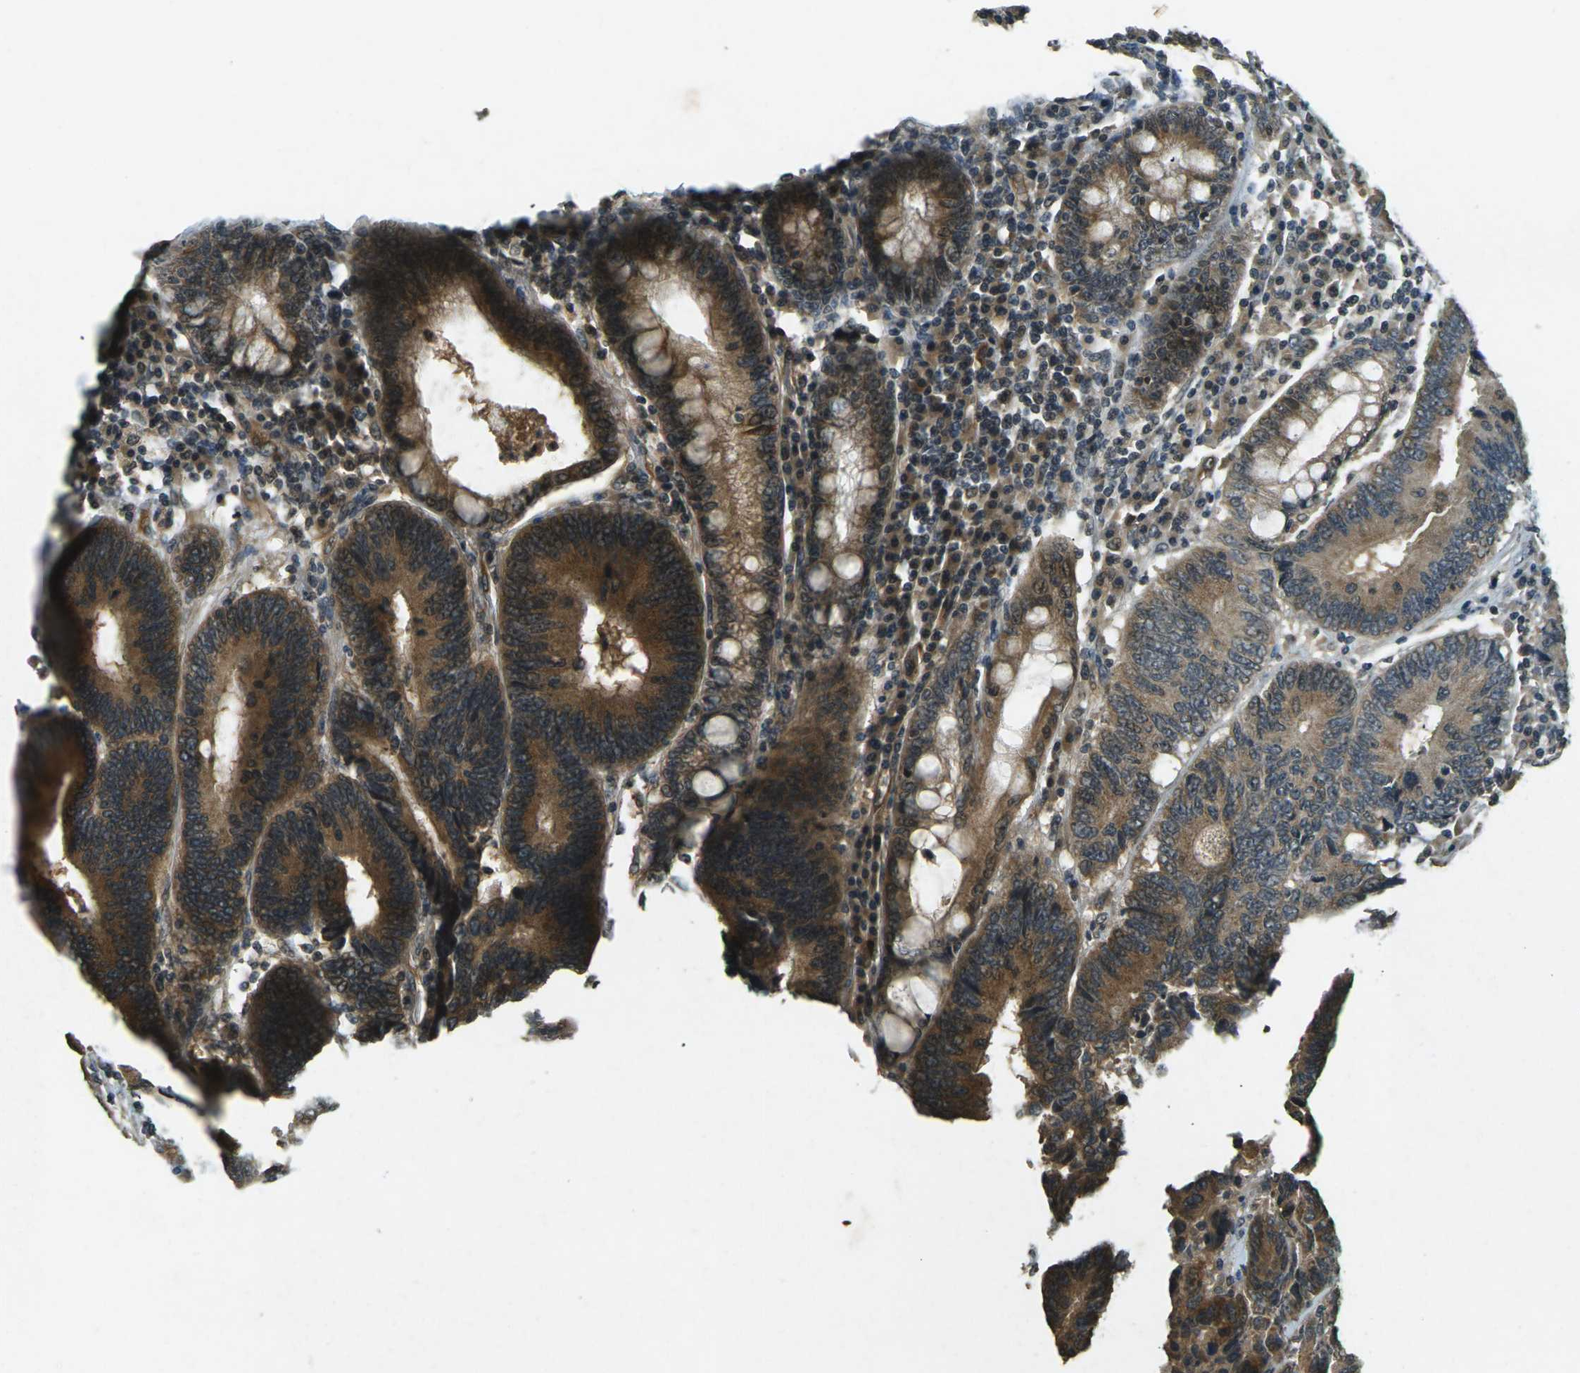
{"staining": {"intensity": "moderate", "quantity": ">75%", "location": "cytoplasmic/membranous"}, "tissue": "colorectal cancer", "cell_type": "Tumor cells", "image_type": "cancer", "snomed": [{"axis": "morphology", "description": "Adenocarcinoma, NOS"}, {"axis": "topography", "description": "Colon"}], "caption": "Protein analysis of colorectal adenocarcinoma tissue shows moderate cytoplasmic/membranous positivity in about >75% of tumor cells. The staining is performed using DAB brown chromogen to label protein expression. The nuclei are counter-stained blue using hematoxylin.", "gene": "PDE2A", "patient": {"sex": "female", "age": 78}}